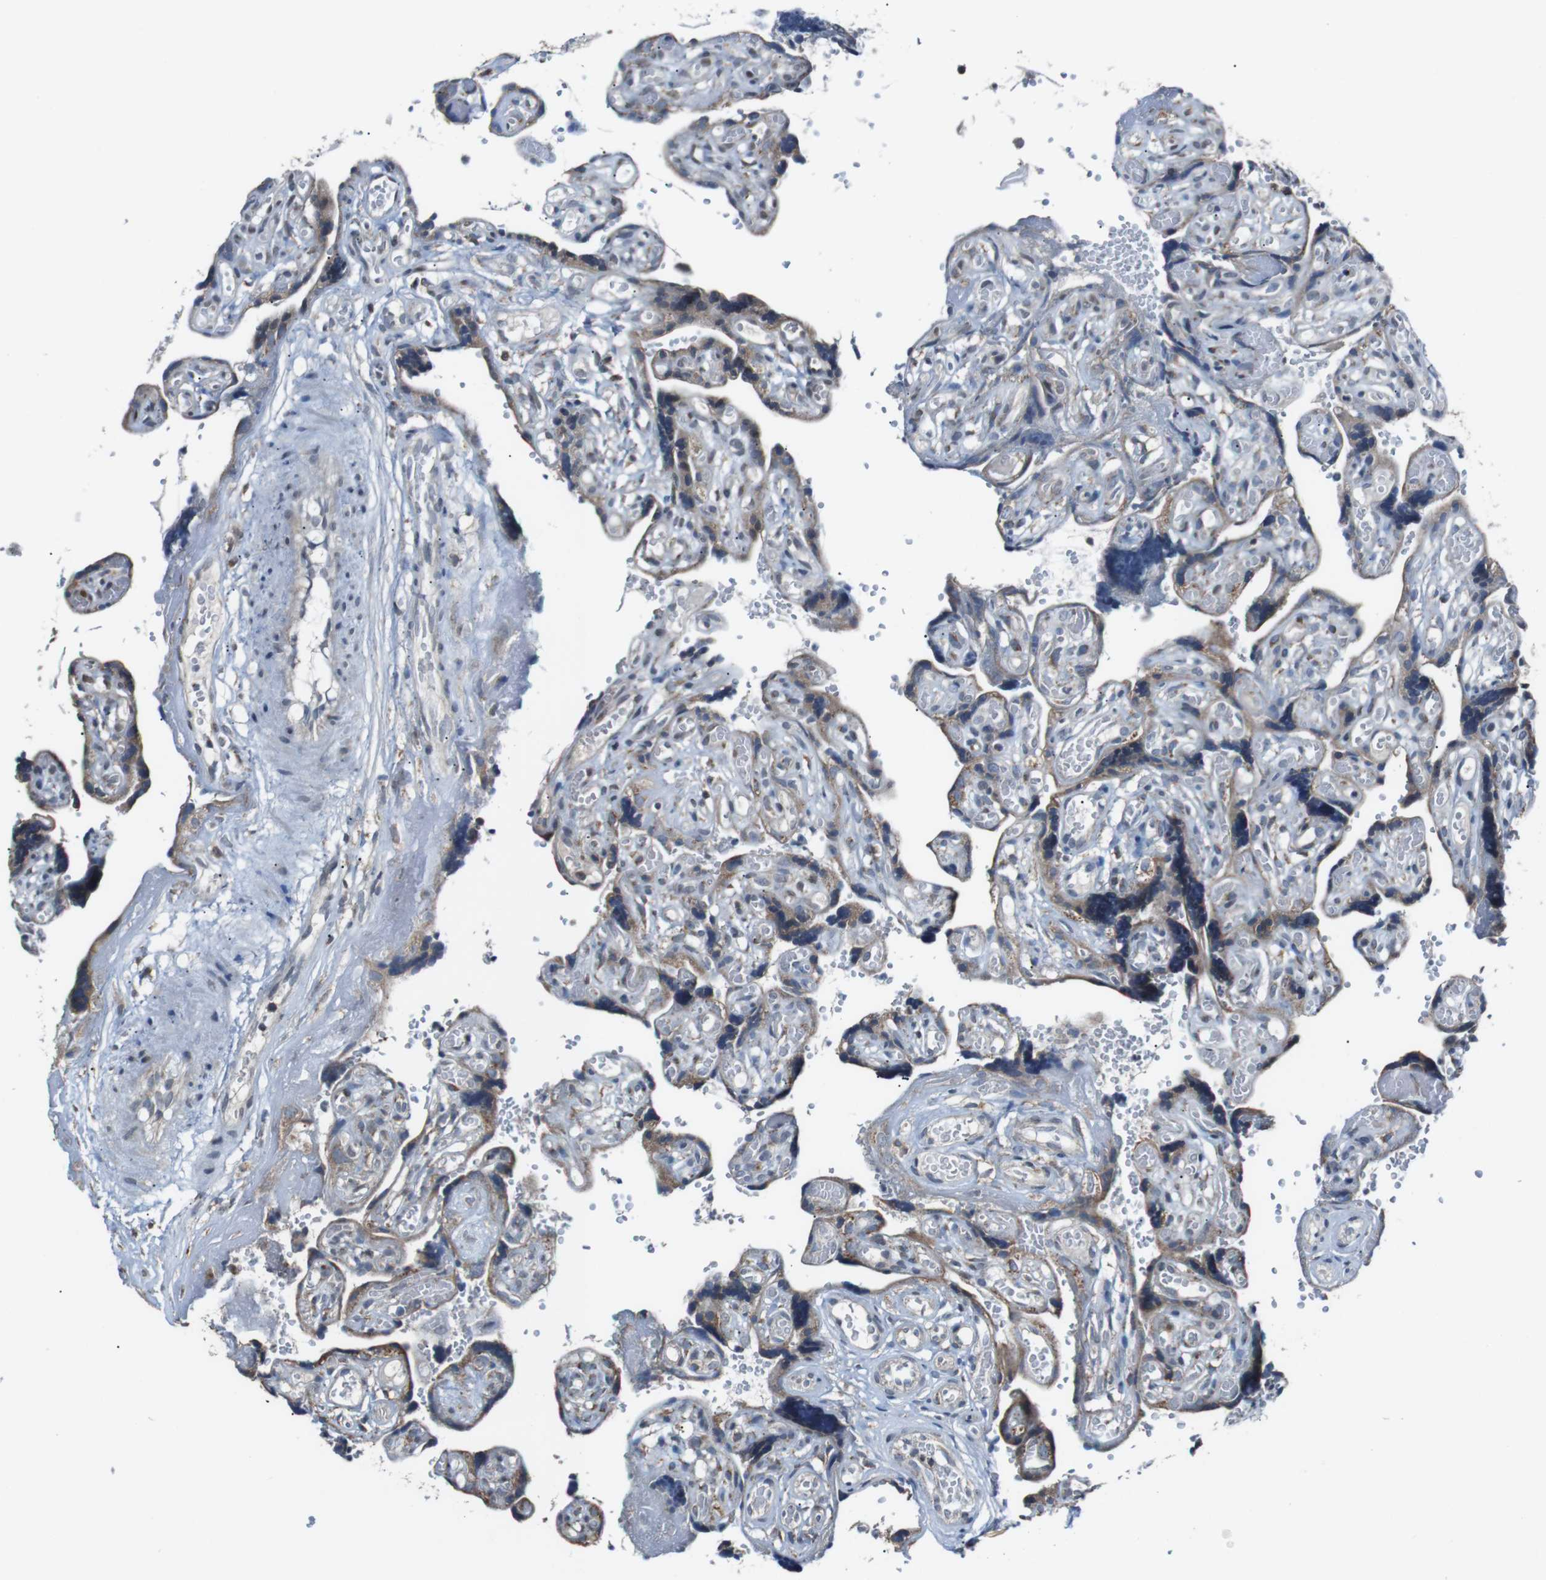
{"staining": {"intensity": "moderate", "quantity": ">75%", "location": "cytoplasmic/membranous"}, "tissue": "placenta", "cell_type": "Decidual cells", "image_type": "normal", "snomed": [{"axis": "morphology", "description": "Normal tissue, NOS"}, {"axis": "topography", "description": "Placenta"}], "caption": "A micrograph showing moderate cytoplasmic/membranous staining in about >75% of decidual cells in benign placenta, as visualized by brown immunohistochemical staining.", "gene": "CISD2", "patient": {"sex": "female", "age": 30}}